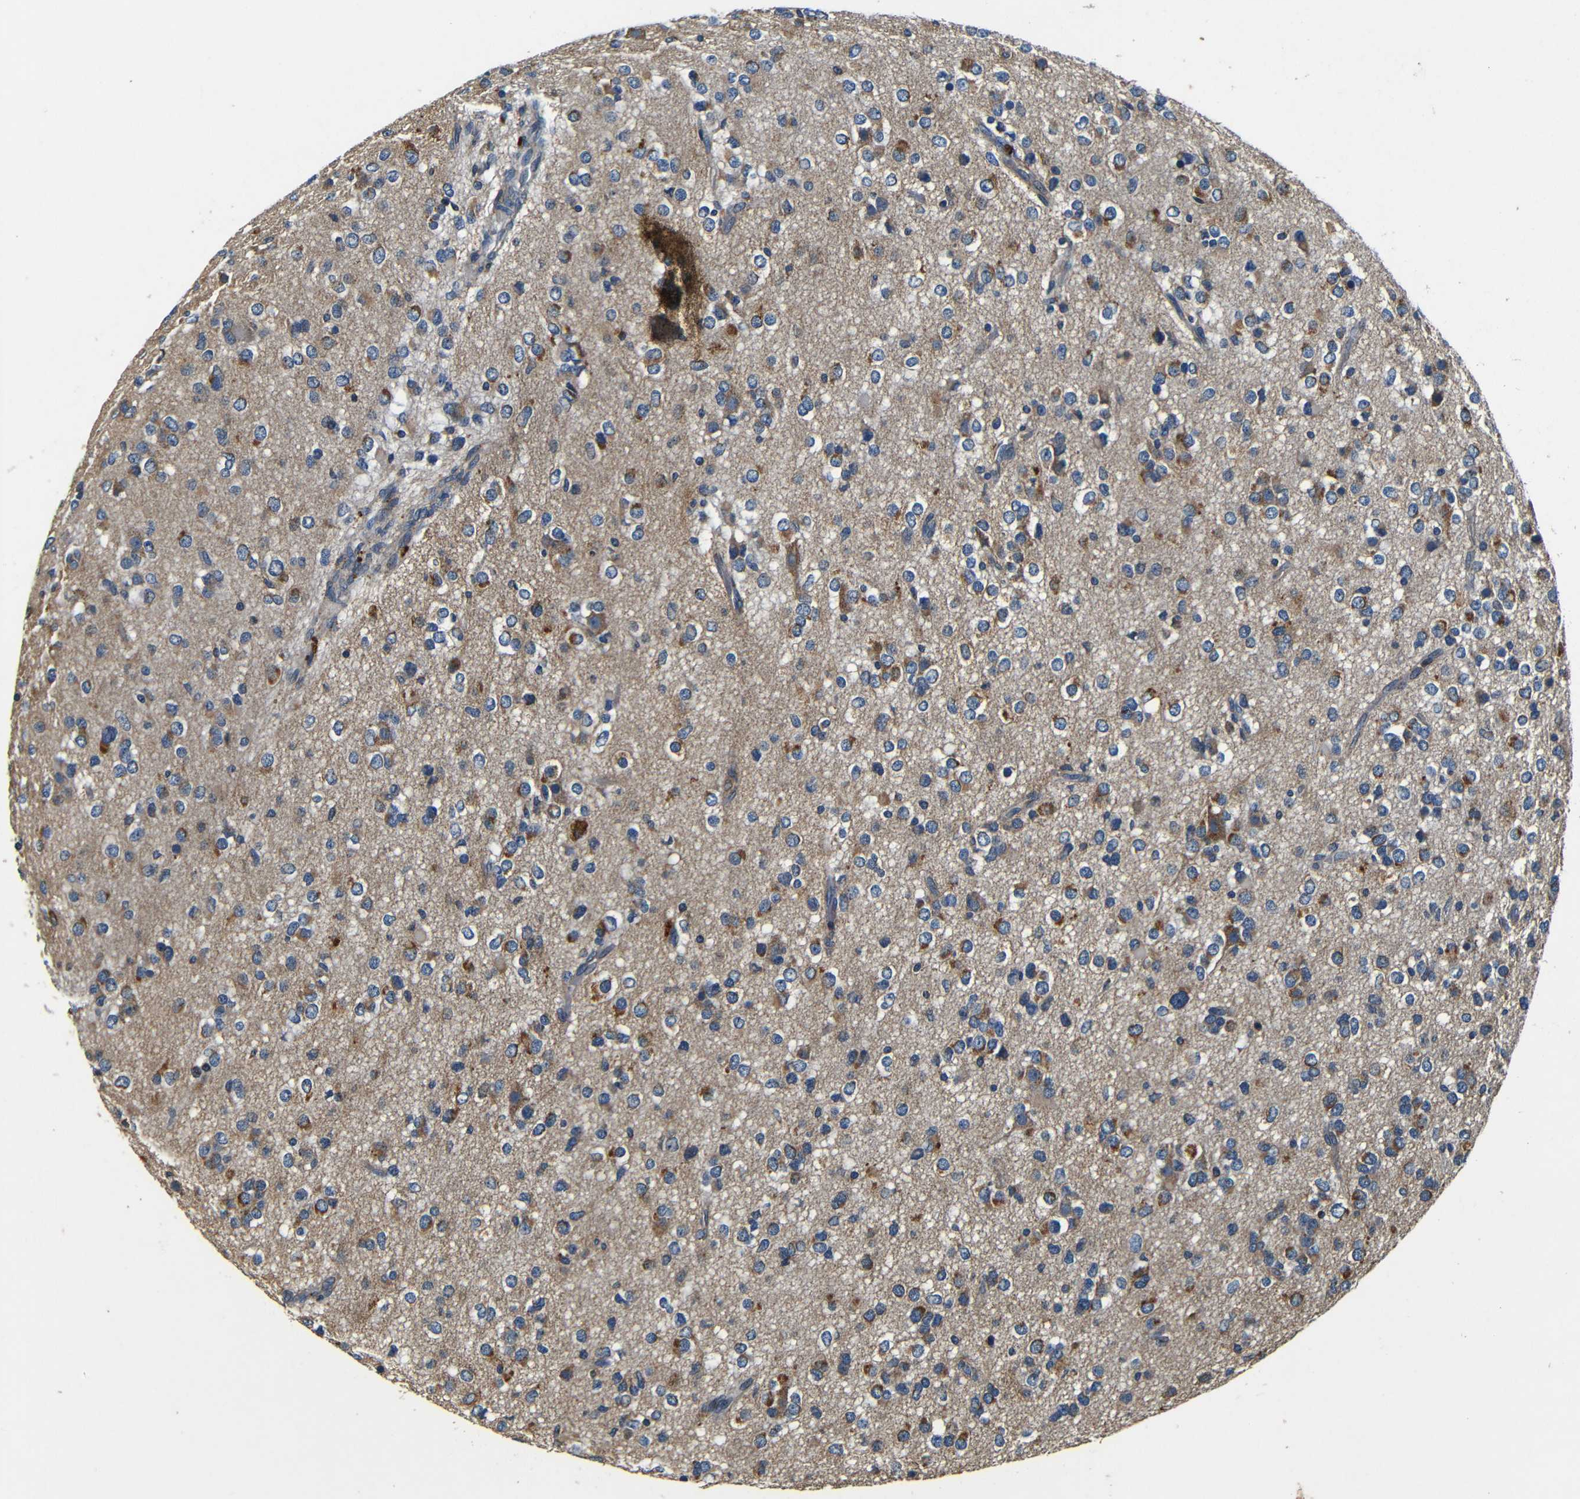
{"staining": {"intensity": "moderate", "quantity": "25%-75%", "location": "cytoplasmic/membranous"}, "tissue": "glioma", "cell_type": "Tumor cells", "image_type": "cancer", "snomed": [{"axis": "morphology", "description": "Glioma, malignant, Low grade"}, {"axis": "topography", "description": "Brain"}], "caption": "This micrograph displays immunohistochemistry (IHC) staining of human malignant glioma (low-grade), with medium moderate cytoplasmic/membranous expression in about 25%-75% of tumor cells.", "gene": "MTX1", "patient": {"sex": "male", "age": 42}}